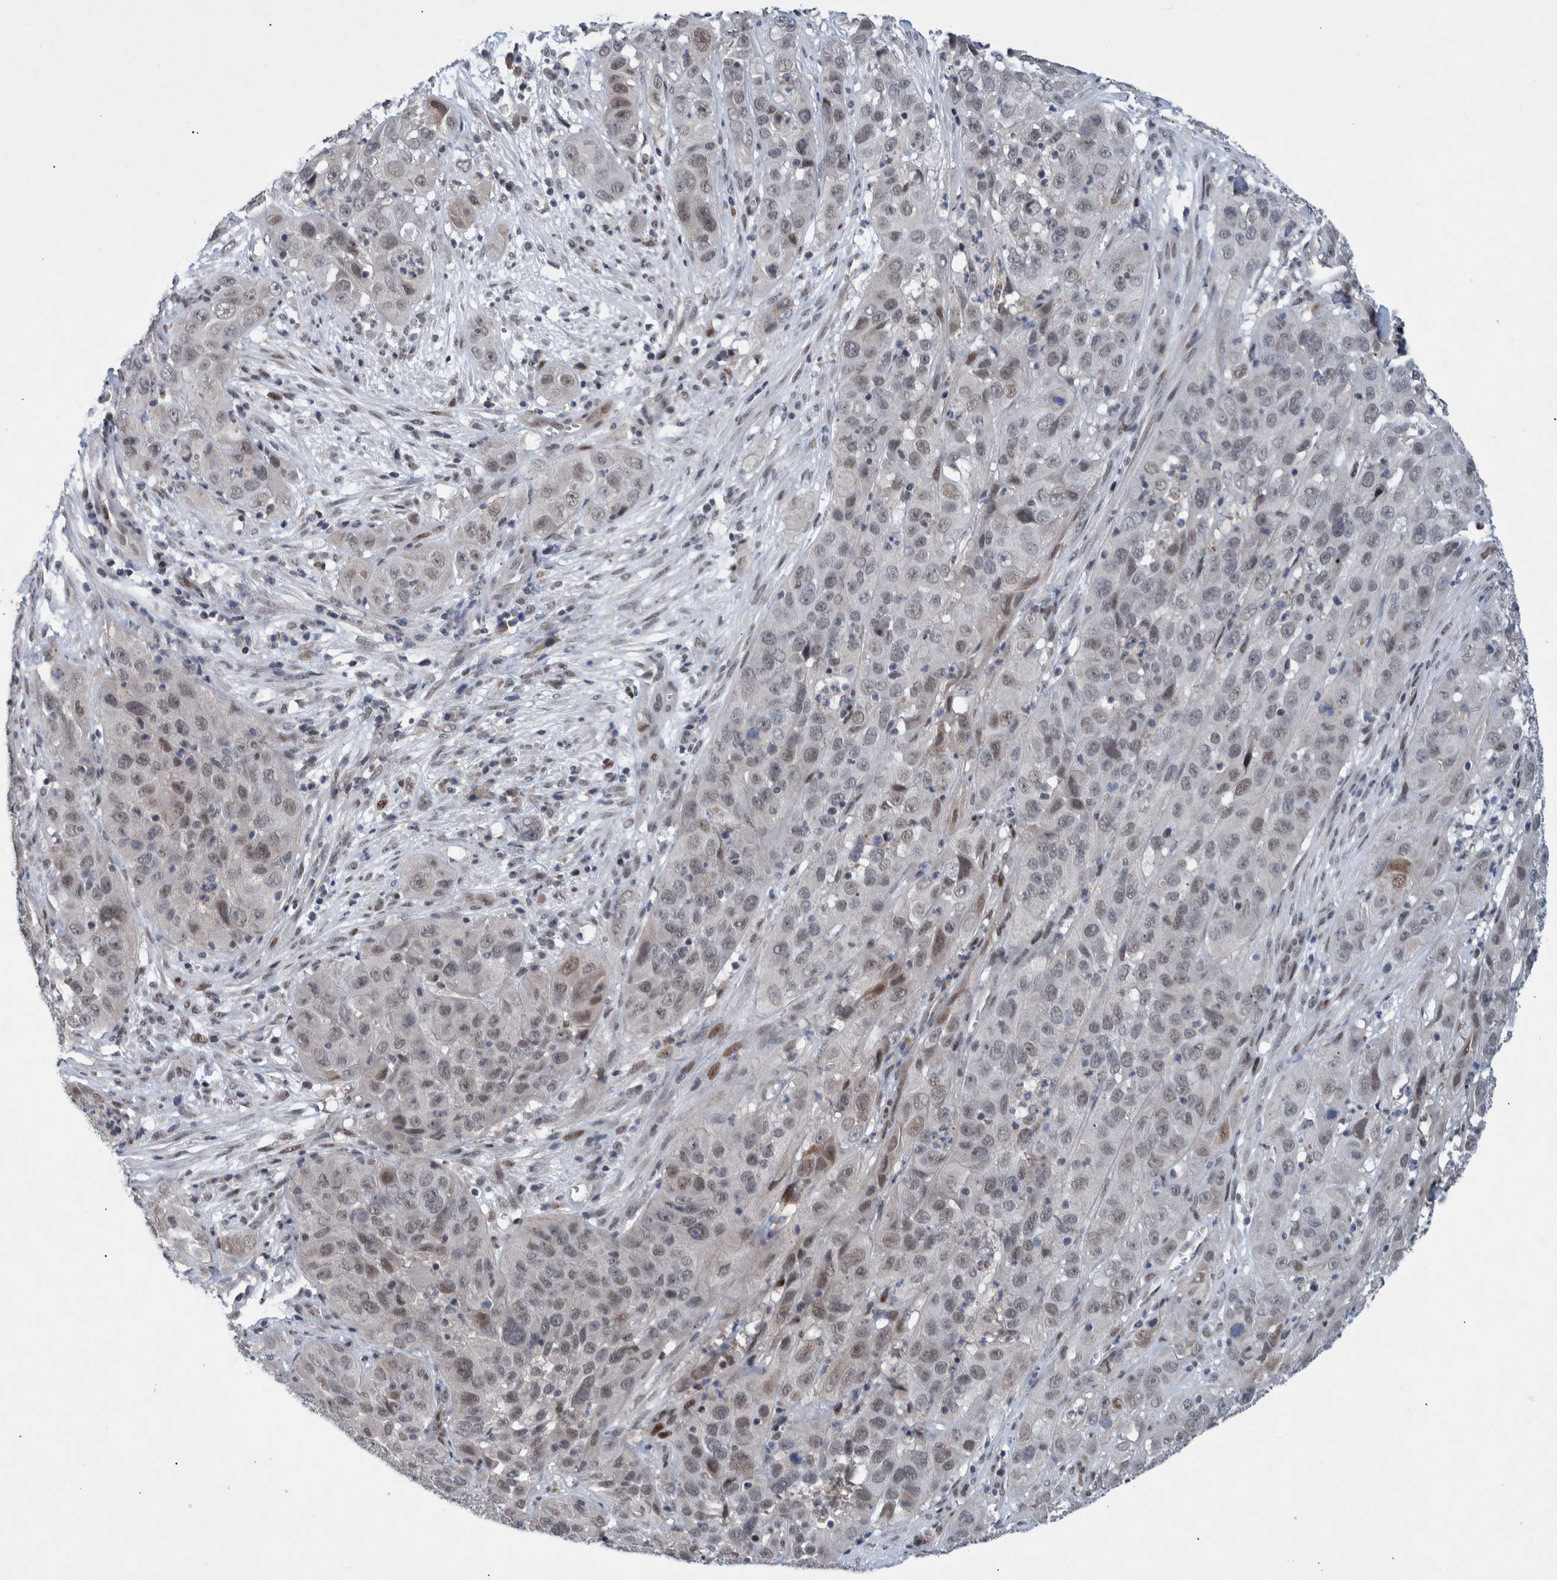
{"staining": {"intensity": "weak", "quantity": "25%-75%", "location": "nuclear"}, "tissue": "cervical cancer", "cell_type": "Tumor cells", "image_type": "cancer", "snomed": [{"axis": "morphology", "description": "Squamous cell carcinoma, NOS"}, {"axis": "topography", "description": "Cervix"}], "caption": "This is a micrograph of immunohistochemistry staining of cervical cancer, which shows weak positivity in the nuclear of tumor cells.", "gene": "ESRP1", "patient": {"sex": "female", "age": 32}}